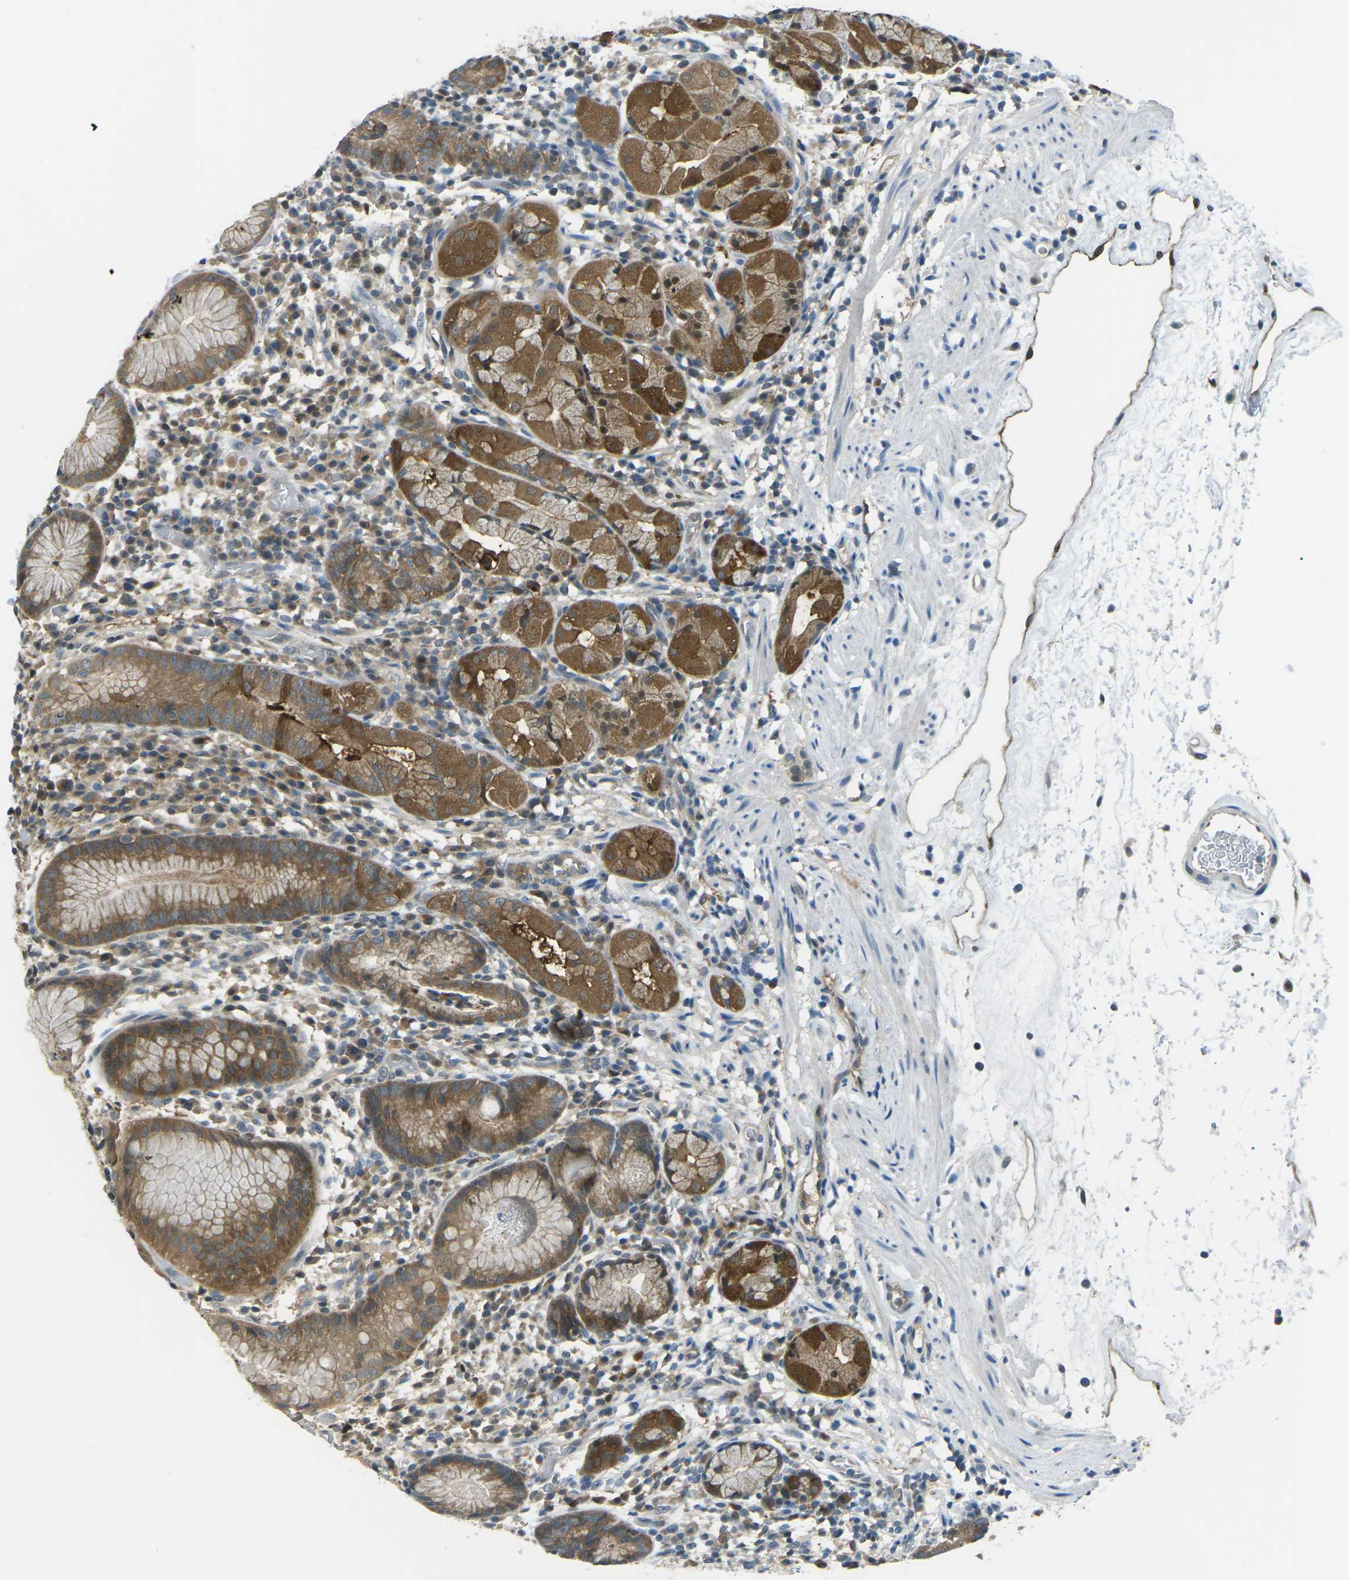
{"staining": {"intensity": "strong", "quantity": "25%-75%", "location": "cytoplasmic/membranous"}, "tissue": "stomach", "cell_type": "Glandular cells", "image_type": "normal", "snomed": [{"axis": "morphology", "description": "Normal tissue, NOS"}, {"axis": "topography", "description": "Stomach"}, {"axis": "topography", "description": "Stomach, lower"}], "caption": "A brown stain highlights strong cytoplasmic/membranous positivity of a protein in glandular cells of normal stomach. The protein is shown in brown color, while the nuclei are stained blue.", "gene": "PIEZO2", "patient": {"sex": "female", "age": 75}}